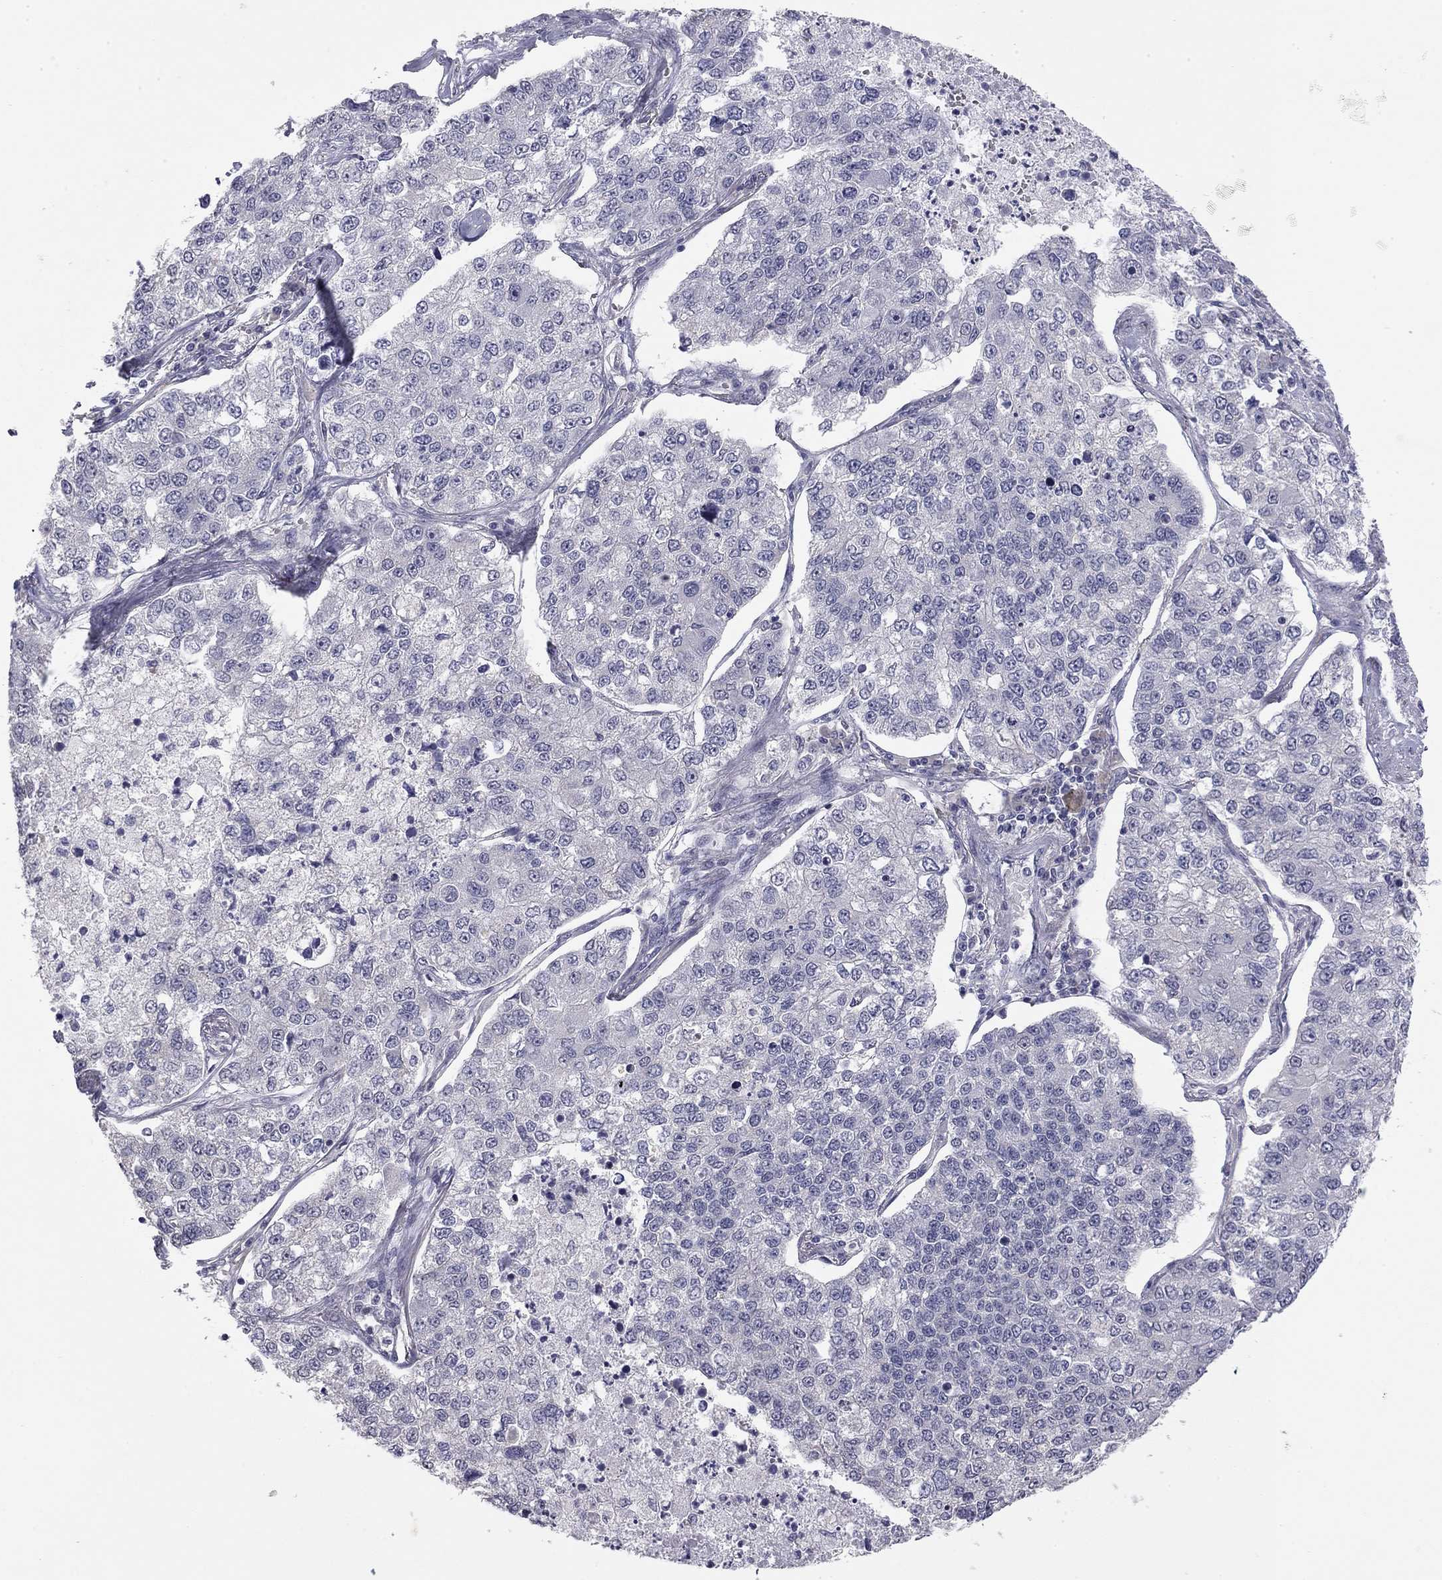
{"staining": {"intensity": "negative", "quantity": "none", "location": "none"}, "tissue": "lung cancer", "cell_type": "Tumor cells", "image_type": "cancer", "snomed": [{"axis": "morphology", "description": "Adenocarcinoma, NOS"}, {"axis": "topography", "description": "Lung"}], "caption": "An immunohistochemistry (IHC) photomicrograph of lung cancer (adenocarcinoma) is shown. There is no staining in tumor cells of lung cancer (adenocarcinoma).", "gene": "PRRT2", "patient": {"sex": "male", "age": 49}}